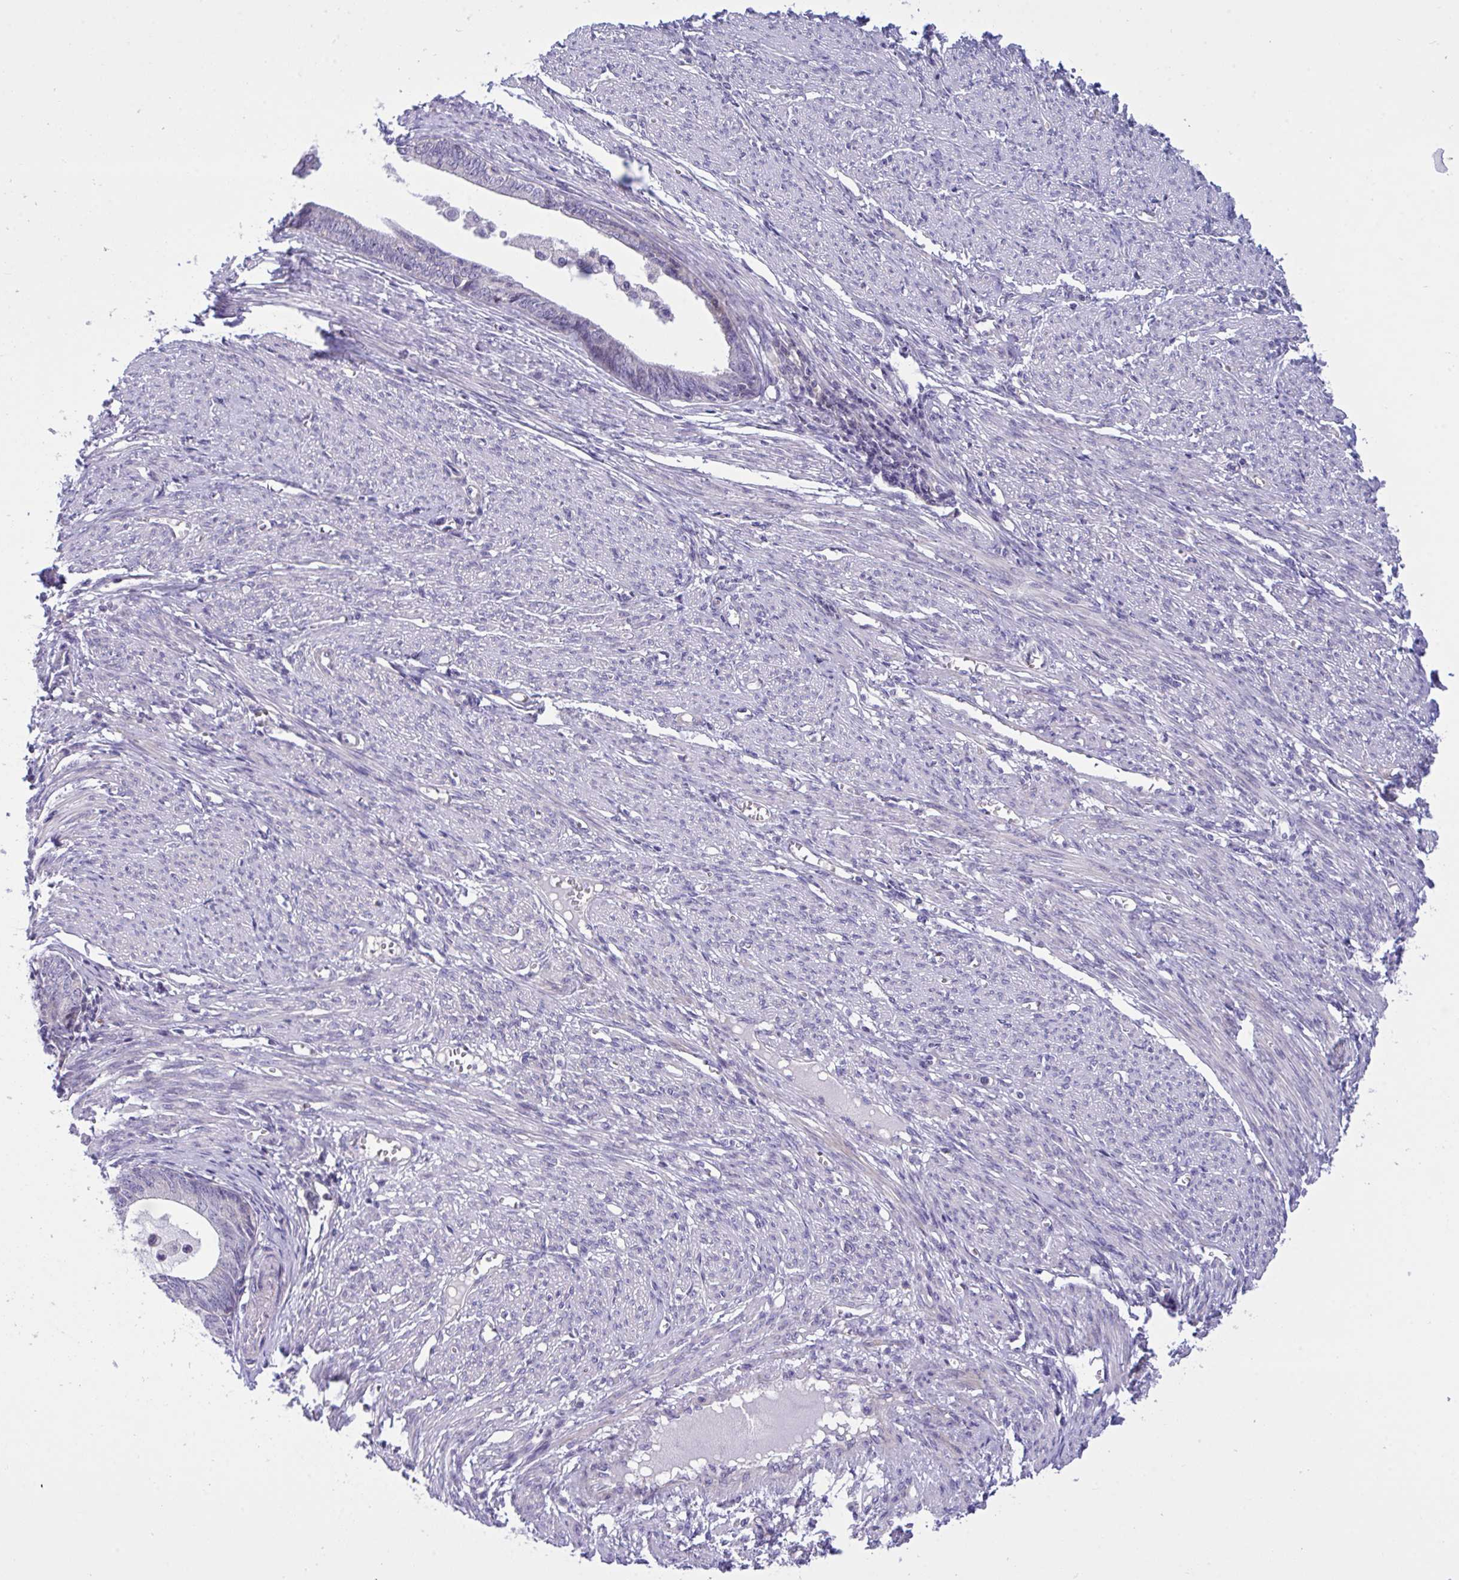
{"staining": {"intensity": "negative", "quantity": "none", "location": "none"}, "tissue": "endometrial cancer", "cell_type": "Tumor cells", "image_type": "cancer", "snomed": [{"axis": "morphology", "description": "Adenocarcinoma, NOS"}, {"axis": "topography", "description": "Endometrium"}], "caption": "Immunohistochemical staining of human endometrial cancer (adenocarcinoma) demonstrates no significant positivity in tumor cells.", "gene": "WDR97", "patient": {"sex": "female", "age": 68}}